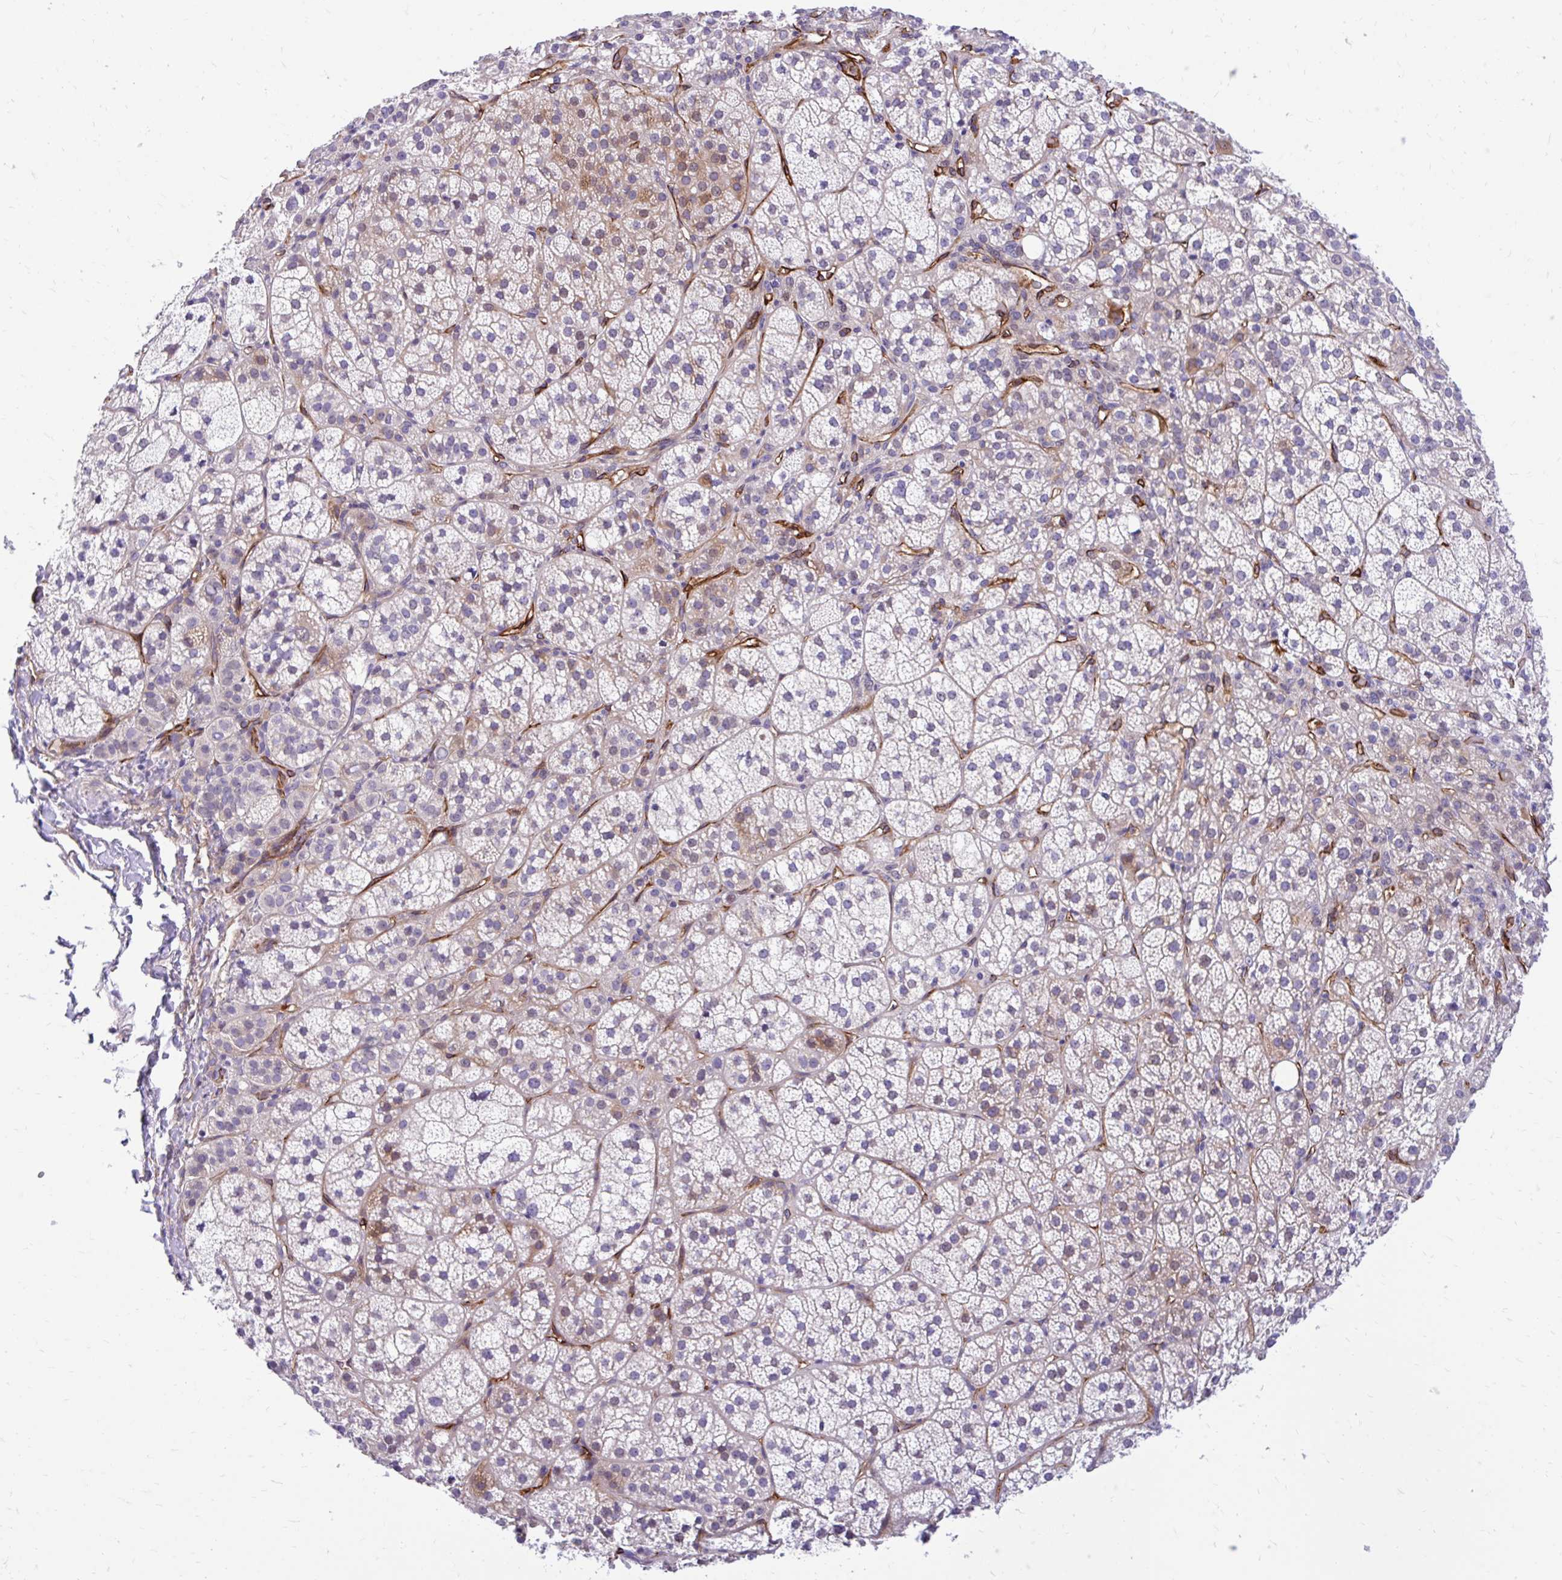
{"staining": {"intensity": "moderate", "quantity": "<25%", "location": "cytoplasmic/membranous"}, "tissue": "adrenal gland", "cell_type": "Glandular cells", "image_type": "normal", "snomed": [{"axis": "morphology", "description": "Normal tissue, NOS"}, {"axis": "topography", "description": "Adrenal gland"}], "caption": "Immunohistochemistry image of normal adrenal gland: adrenal gland stained using immunohistochemistry shows low levels of moderate protein expression localized specifically in the cytoplasmic/membranous of glandular cells, appearing as a cytoplasmic/membranous brown color.", "gene": "ESPNL", "patient": {"sex": "female", "age": 60}}